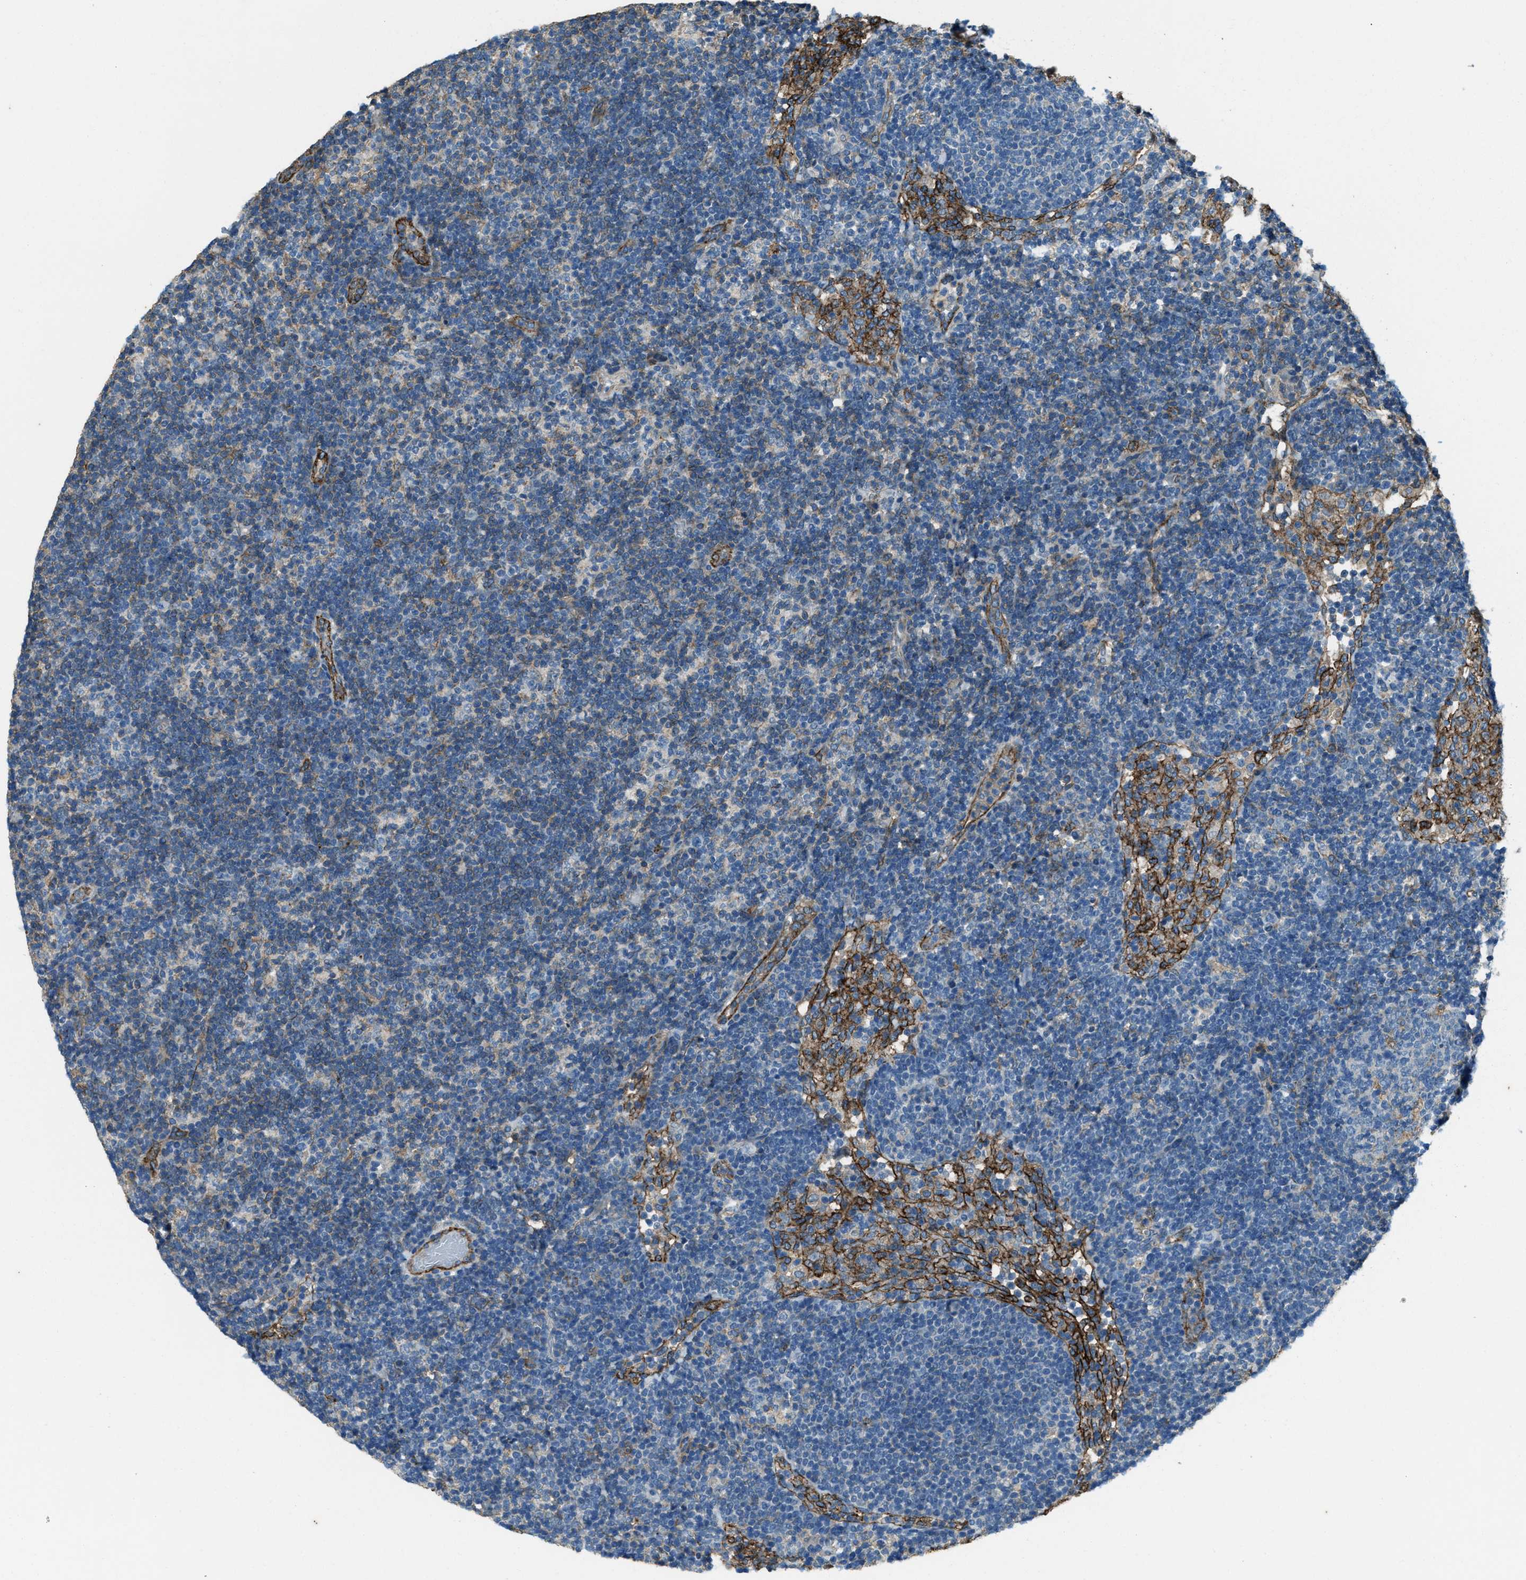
{"staining": {"intensity": "weak", "quantity": "<25%", "location": "cytoplasmic/membranous"}, "tissue": "lymph node", "cell_type": "Germinal center cells", "image_type": "normal", "snomed": [{"axis": "morphology", "description": "Normal tissue, NOS"}, {"axis": "morphology", "description": "Carcinoid, malignant, NOS"}, {"axis": "topography", "description": "Lymph node"}], "caption": "Immunohistochemical staining of benign human lymph node reveals no significant positivity in germinal center cells.", "gene": "SVIL", "patient": {"sex": "male", "age": 47}}